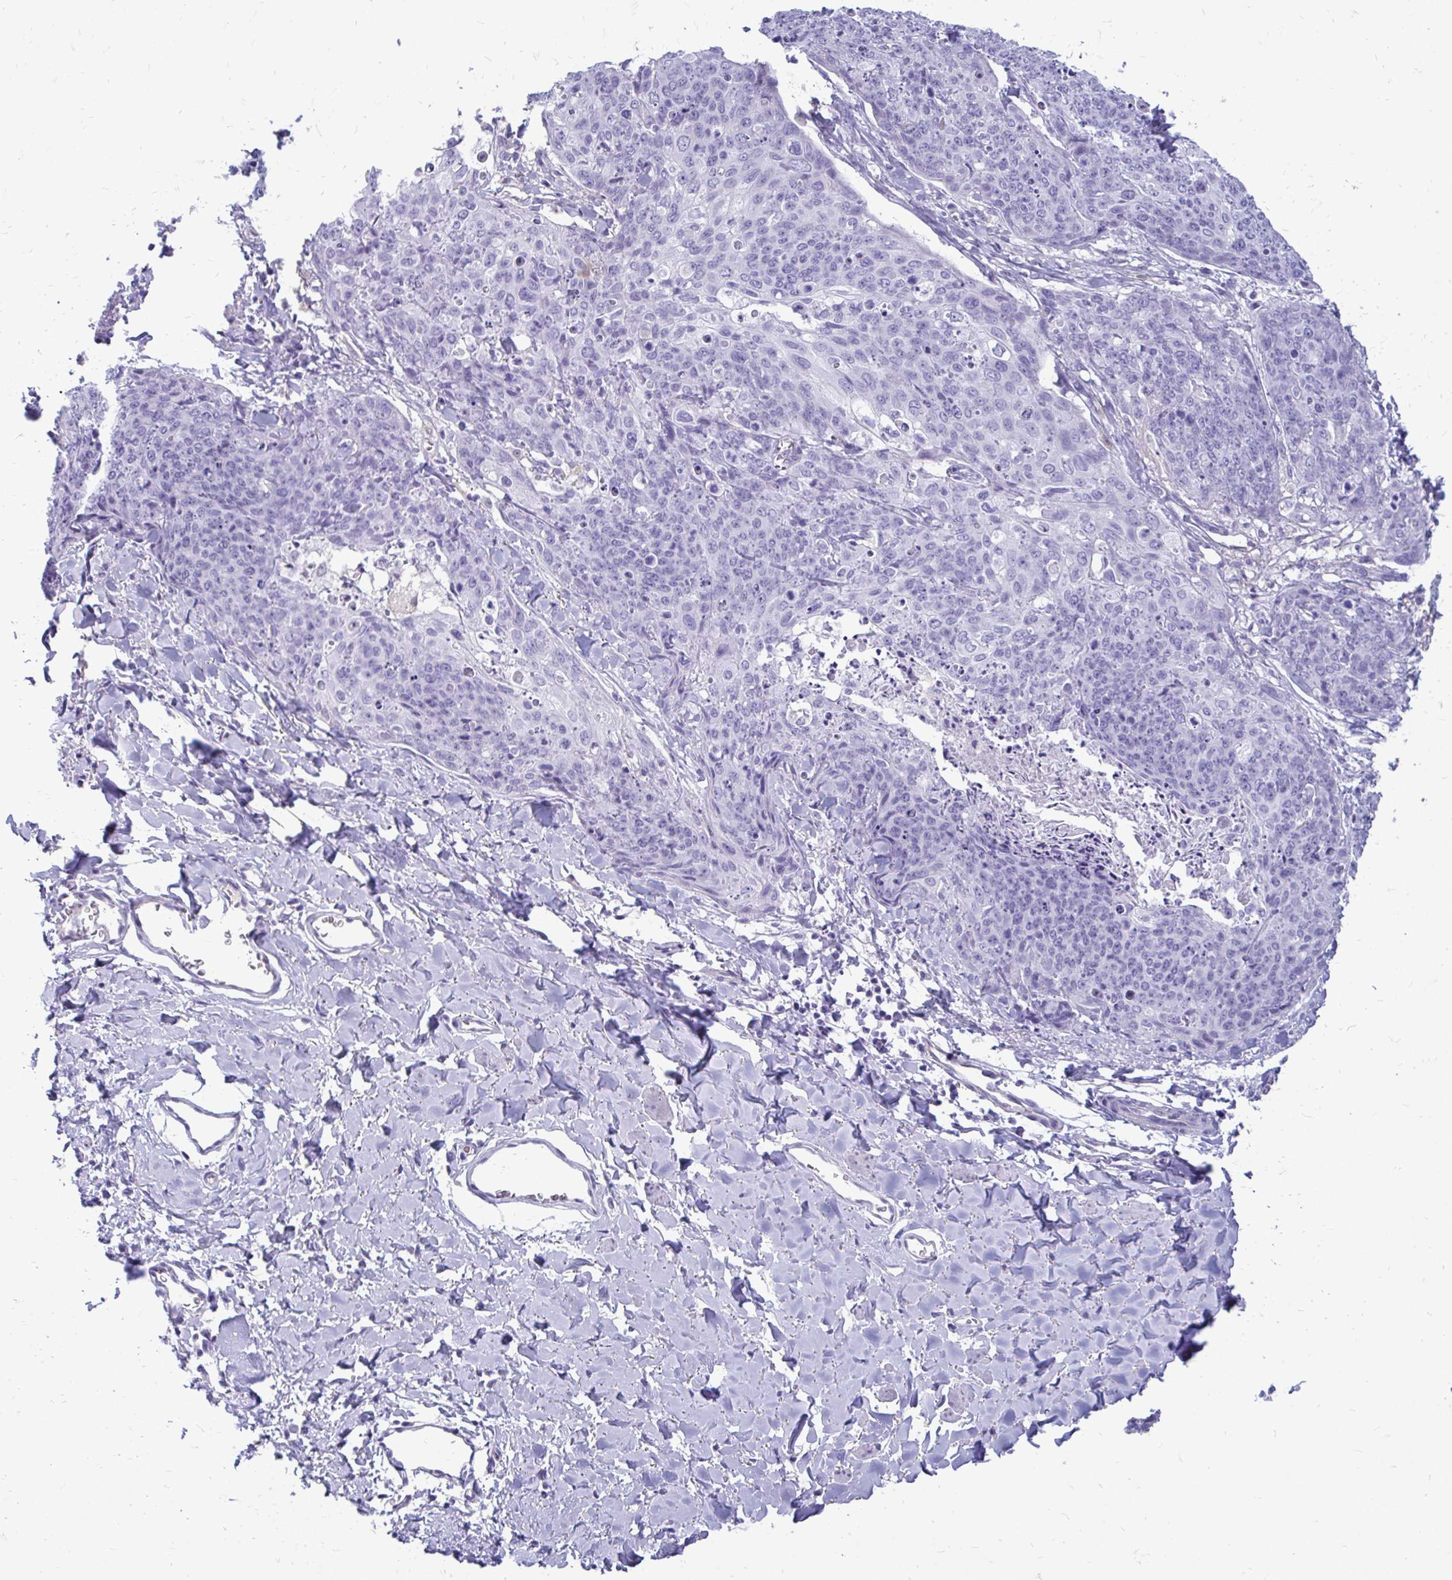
{"staining": {"intensity": "negative", "quantity": "none", "location": "none"}, "tissue": "skin cancer", "cell_type": "Tumor cells", "image_type": "cancer", "snomed": [{"axis": "morphology", "description": "Squamous cell carcinoma, NOS"}, {"axis": "topography", "description": "Skin"}, {"axis": "topography", "description": "Vulva"}], "caption": "The micrograph shows no staining of tumor cells in skin cancer (squamous cell carcinoma).", "gene": "FABP3", "patient": {"sex": "female", "age": 85}}